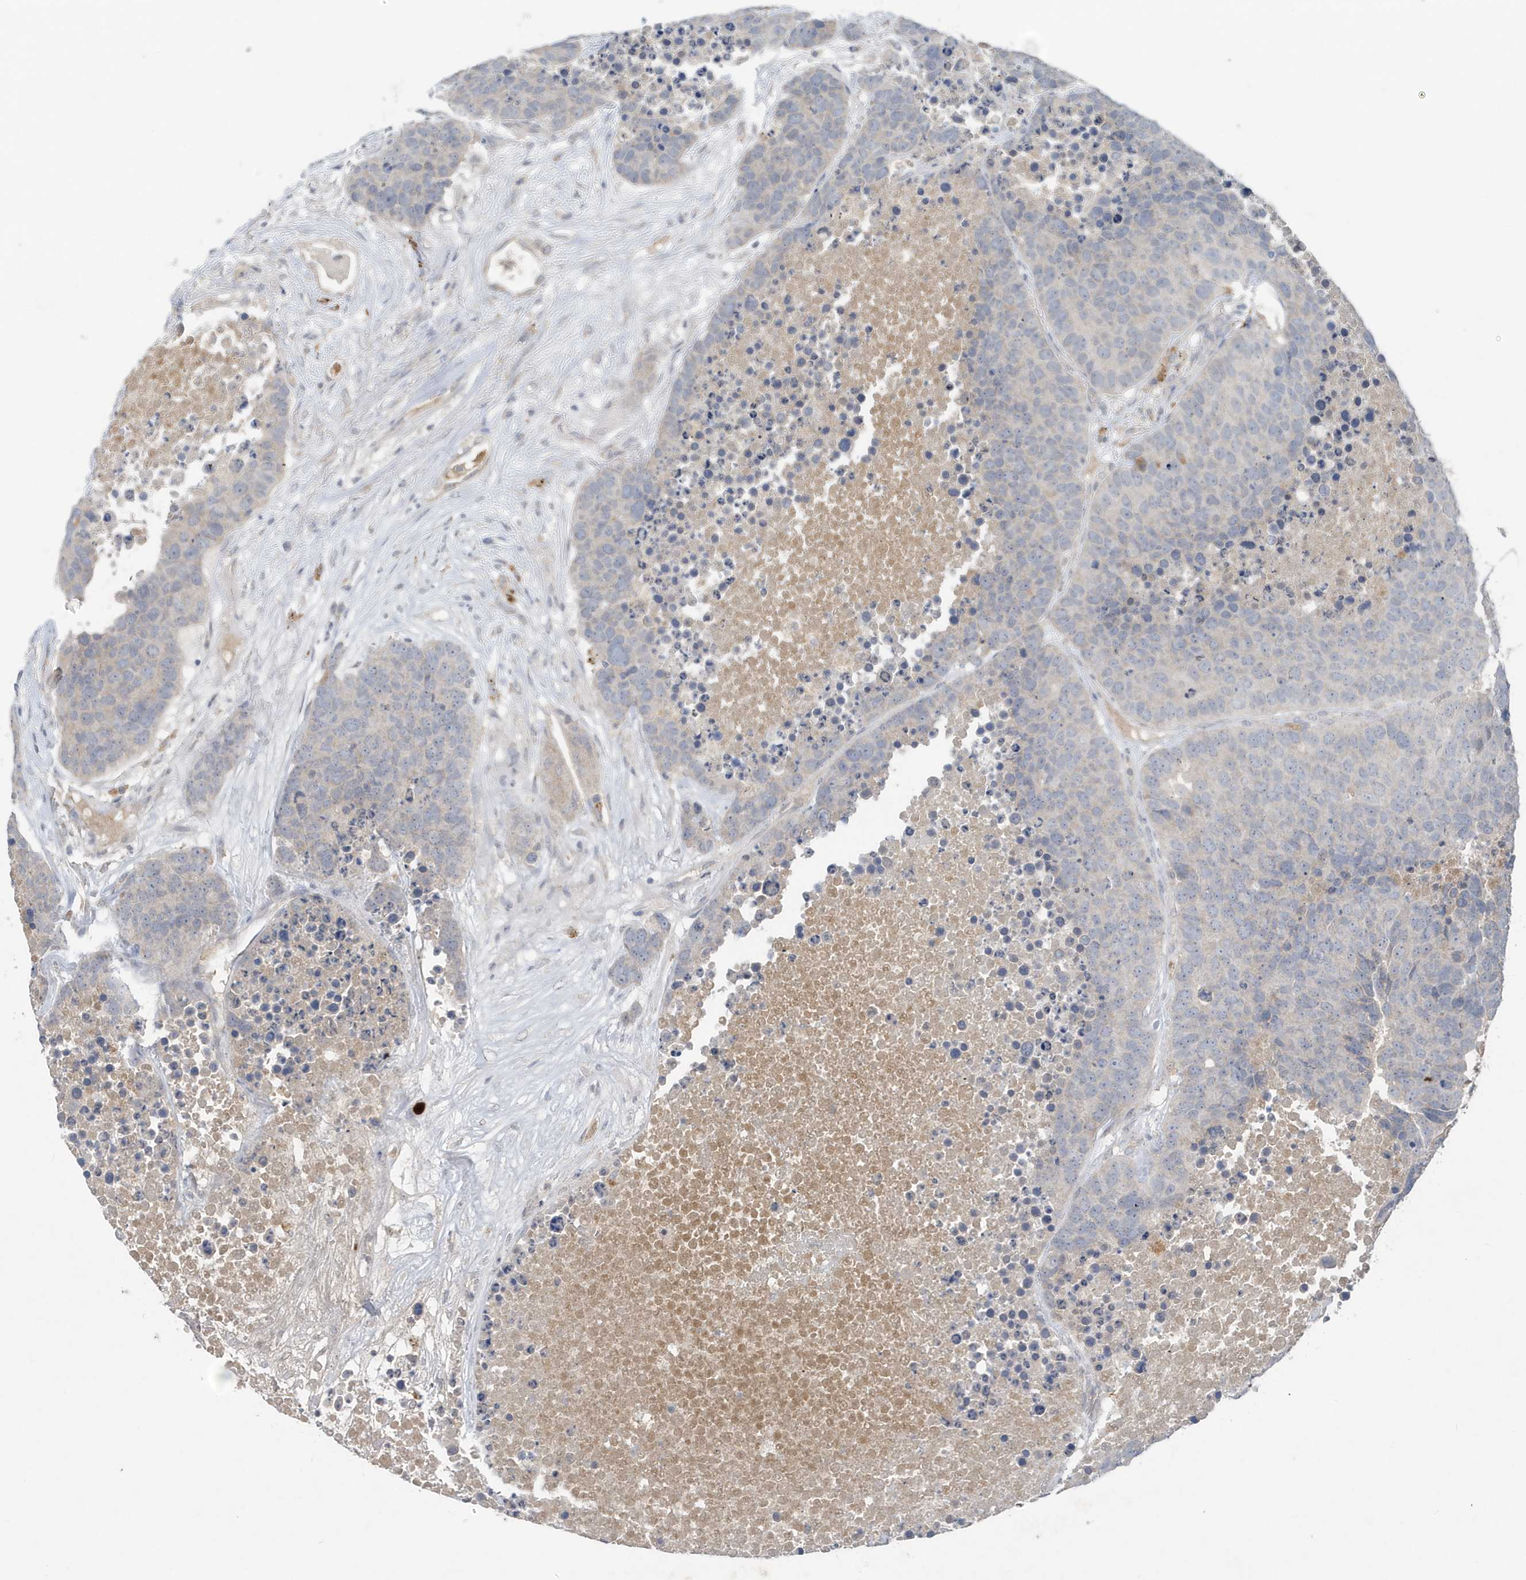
{"staining": {"intensity": "weak", "quantity": "<25%", "location": "cytoplasmic/membranous"}, "tissue": "carcinoid", "cell_type": "Tumor cells", "image_type": "cancer", "snomed": [{"axis": "morphology", "description": "Carcinoid, malignant, NOS"}, {"axis": "topography", "description": "Lung"}], "caption": "Immunohistochemistry (IHC) photomicrograph of neoplastic tissue: human carcinoid (malignant) stained with DAB (3,3'-diaminobenzidine) demonstrates no significant protein staining in tumor cells.", "gene": "C1RL", "patient": {"sex": "male", "age": 60}}